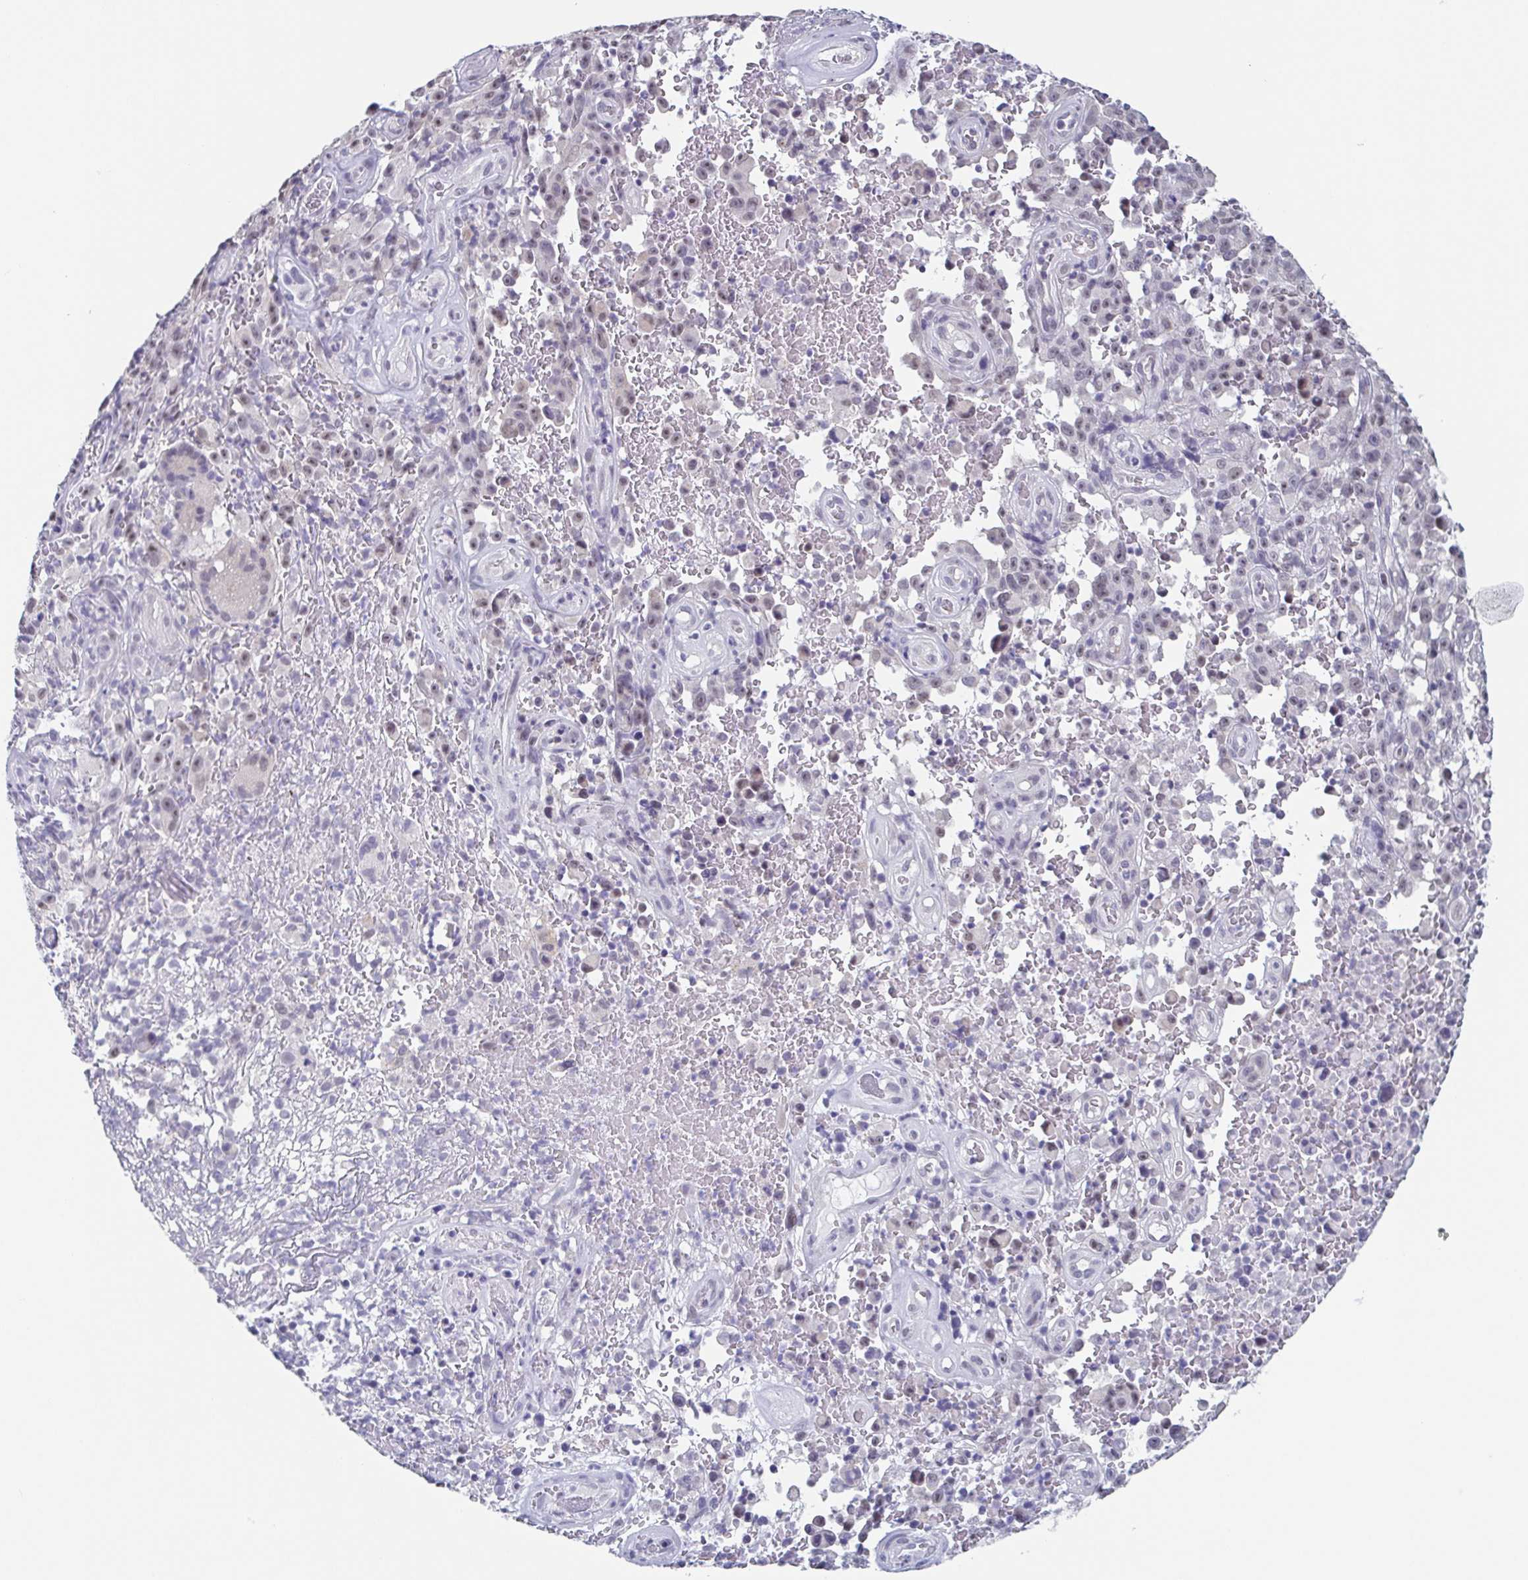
{"staining": {"intensity": "moderate", "quantity": "<25%", "location": "nuclear"}, "tissue": "melanoma", "cell_type": "Tumor cells", "image_type": "cancer", "snomed": [{"axis": "morphology", "description": "Malignant melanoma, NOS"}, {"axis": "topography", "description": "Skin"}], "caption": "Protein staining shows moderate nuclear staining in about <25% of tumor cells in melanoma.", "gene": "TMEM92", "patient": {"sex": "female", "age": 82}}